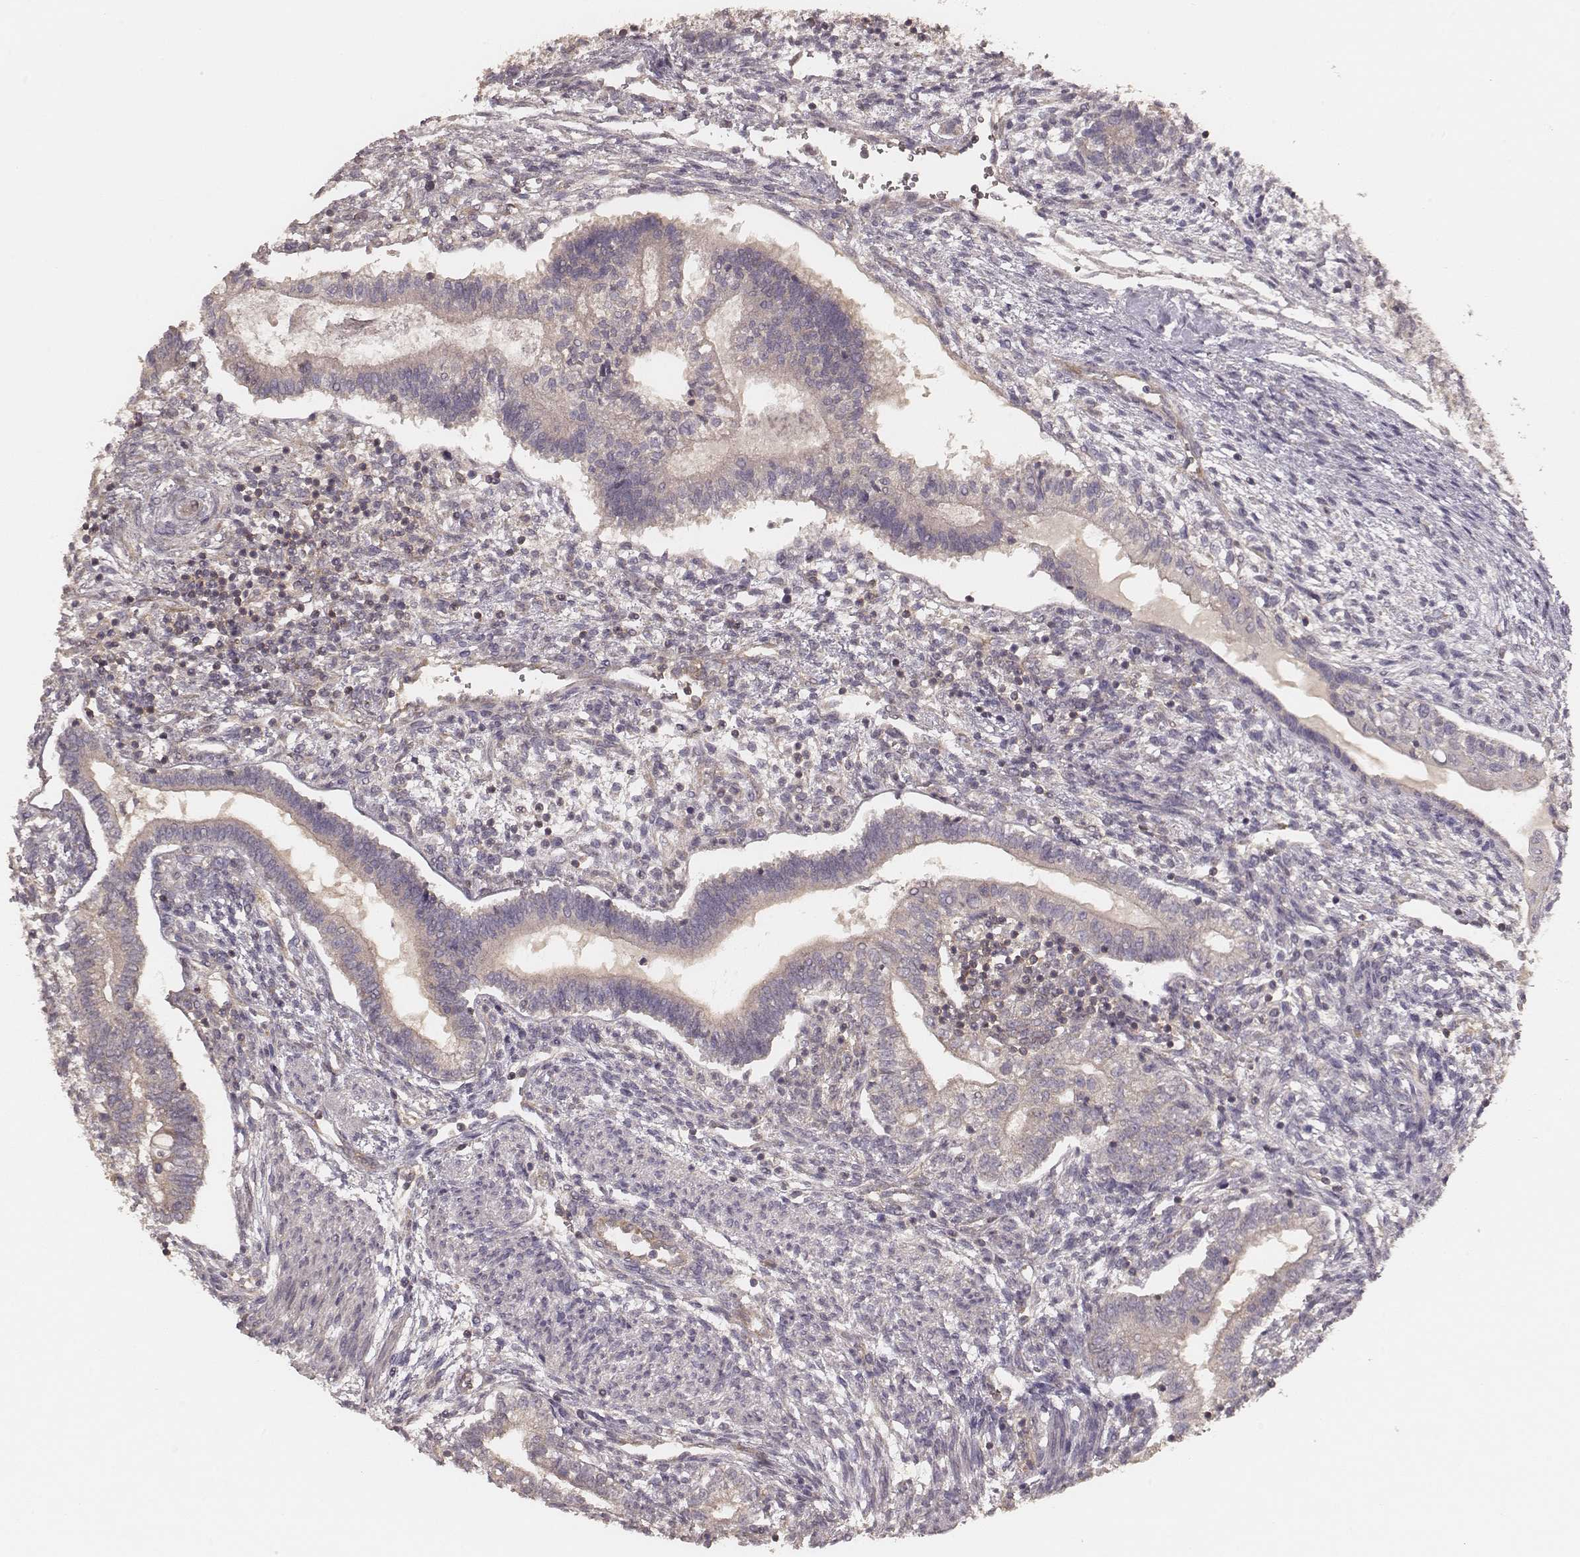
{"staining": {"intensity": "negative", "quantity": "none", "location": "none"}, "tissue": "testis cancer", "cell_type": "Tumor cells", "image_type": "cancer", "snomed": [{"axis": "morphology", "description": "Carcinoma, Embryonal, NOS"}, {"axis": "topography", "description": "Testis"}], "caption": "This is an immunohistochemistry (IHC) image of testis cancer (embryonal carcinoma). There is no expression in tumor cells.", "gene": "CARS1", "patient": {"sex": "male", "age": 37}}